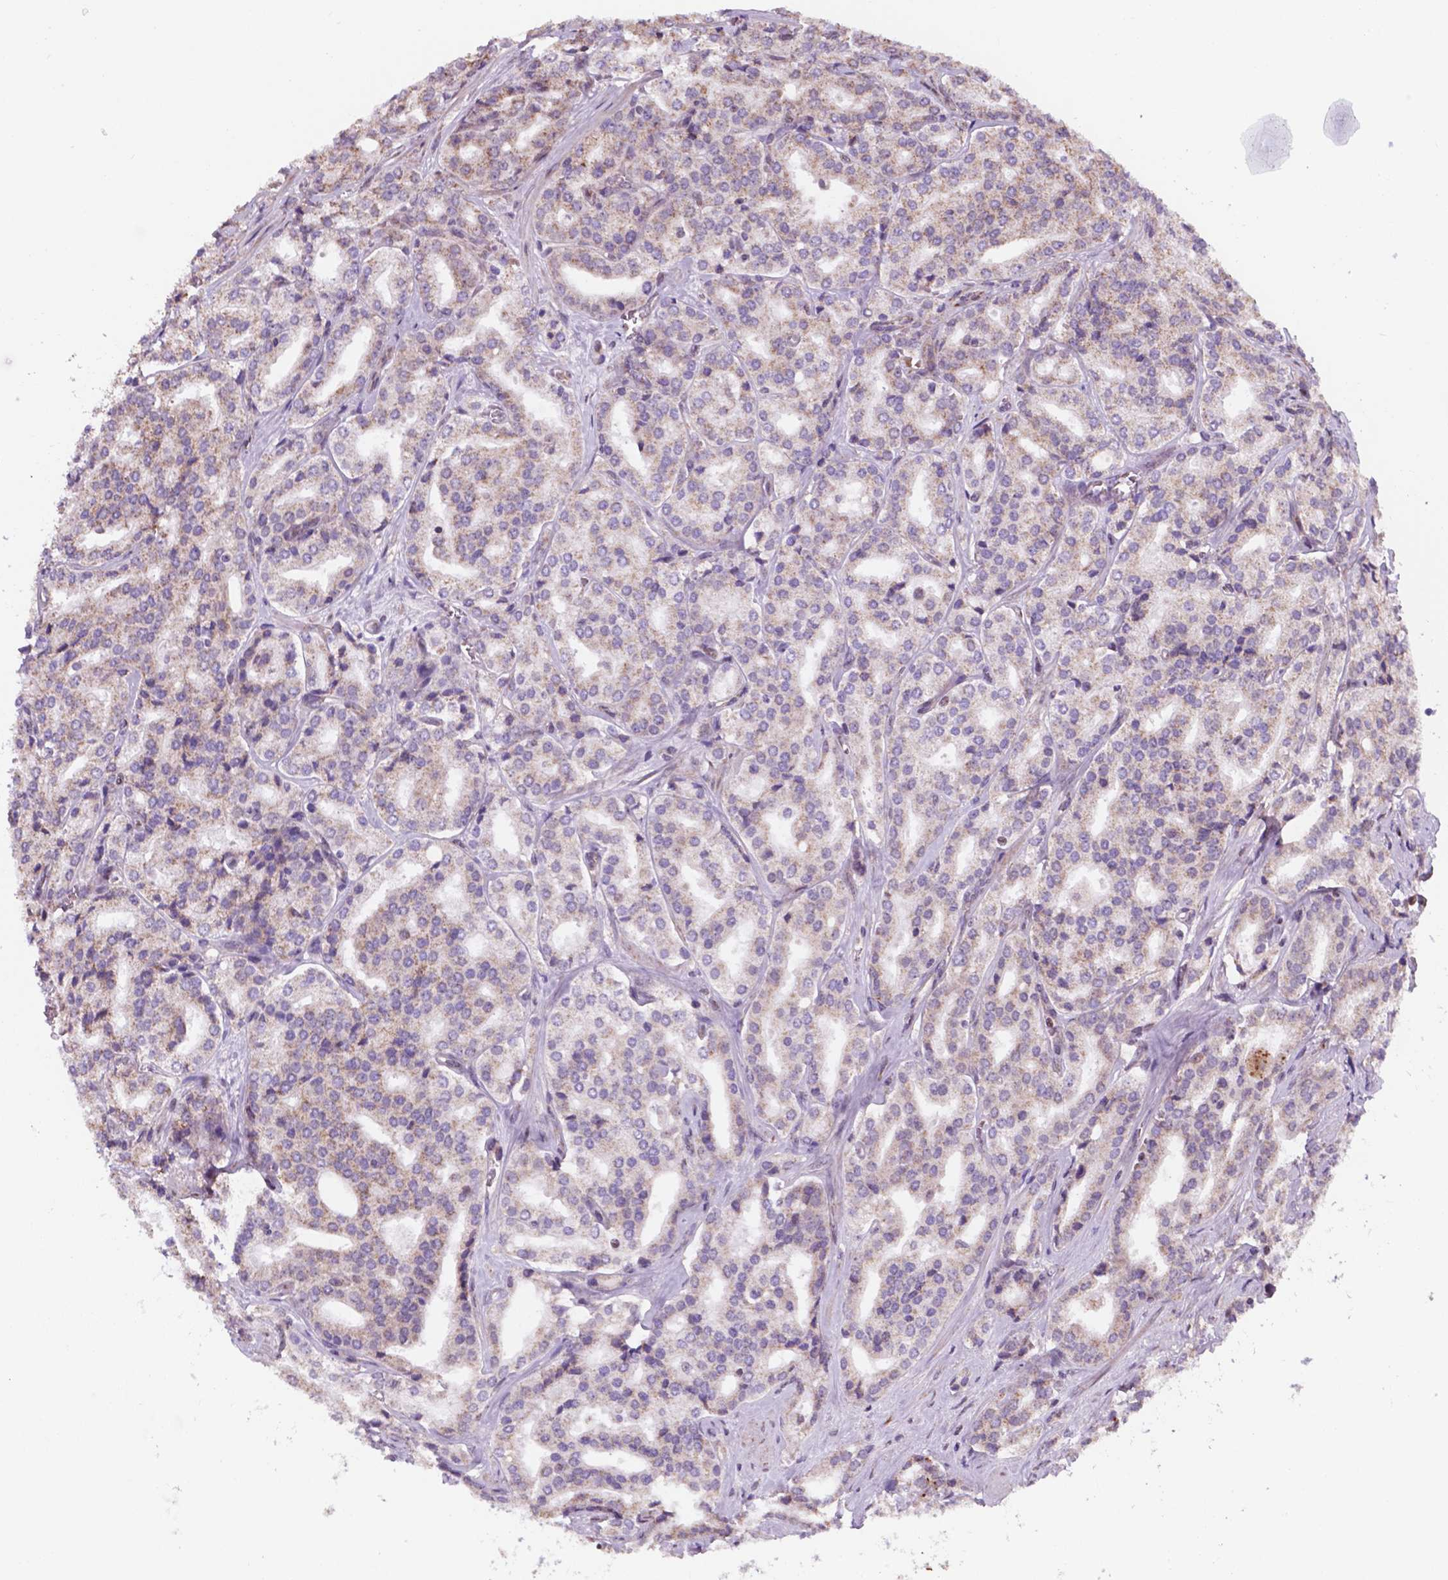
{"staining": {"intensity": "moderate", "quantity": "25%-75%", "location": "cytoplasmic/membranous"}, "tissue": "prostate cancer", "cell_type": "Tumor cells", "image_type": "cancer", "snomed": [{"axis": "morphology", "description": "Adenocarcinoma, Low grade"}, {"axis": "topography", "description": "Prostate"}], "caption": "Human adenocarcinoma (low-grade) (prostate) stained with a protein marker shows moderate staining in tumor cells.", "gene": "NDUFA10", "patient": {"sex": "male", "age": 56}}